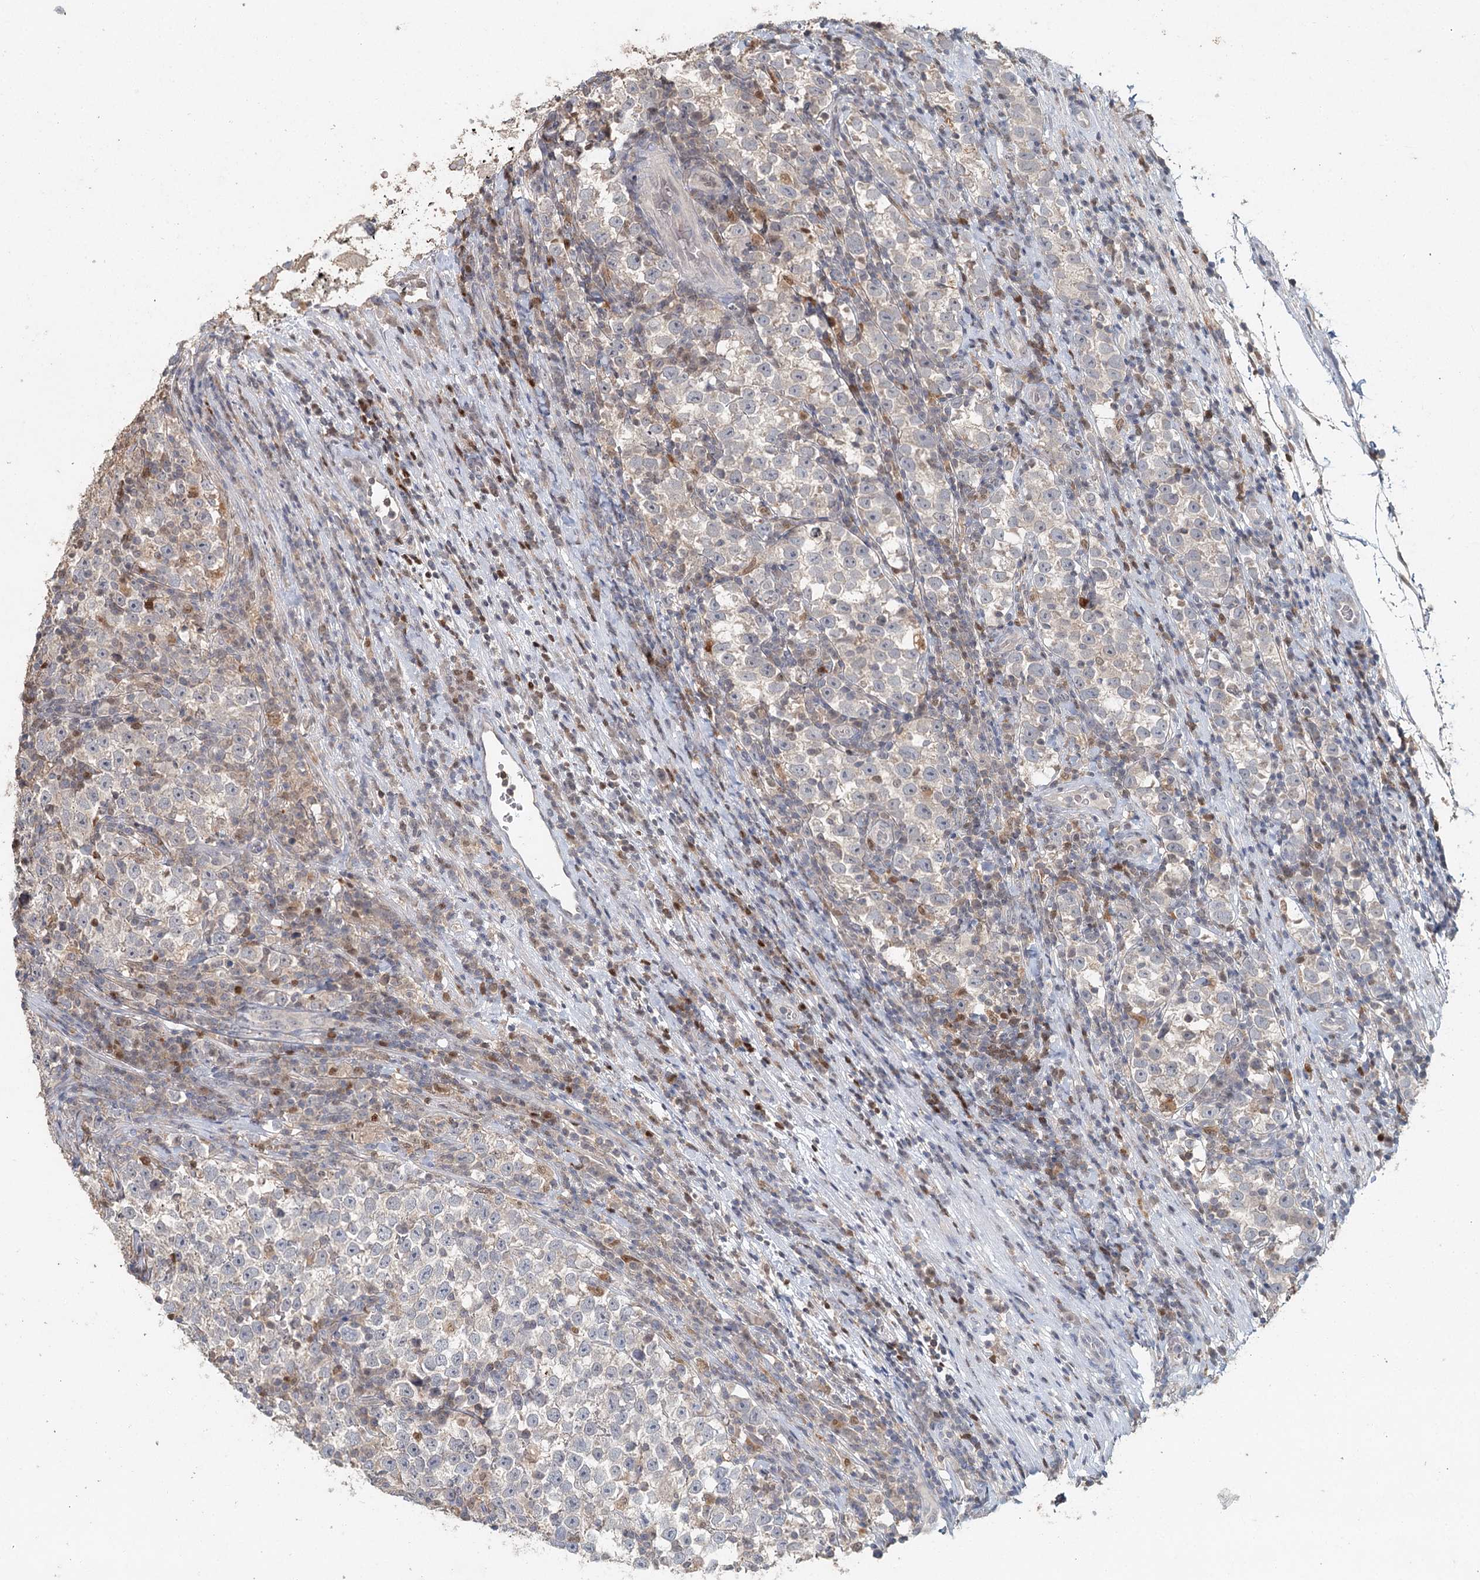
{"staining": {"intensity": "negative", "quantity": "none", "location": "none"}, "tissue": "testis cancer", "cell_type": "Tumor cells", "image_type": "cancer", "snomed": [{"axis": "morphology", "description": "Normal tissue, NOS"}, {"axis": "morphology", "description": "Seminoma, NOS"}, {"axis": "topography", "description": "Testis"}], "caption": "Testis cancer was stained to show a protein in brown. There is no significant staining in tumor cells. The staining was performed using DAB (3,3'-diaminobenzidine) to visualize the protein expression in brown, while the nuclei were stained in blue with hematoxylin (Magnification: 20x).", "gene": "ADK", "patient": {"sex": "male", "age": 43}}